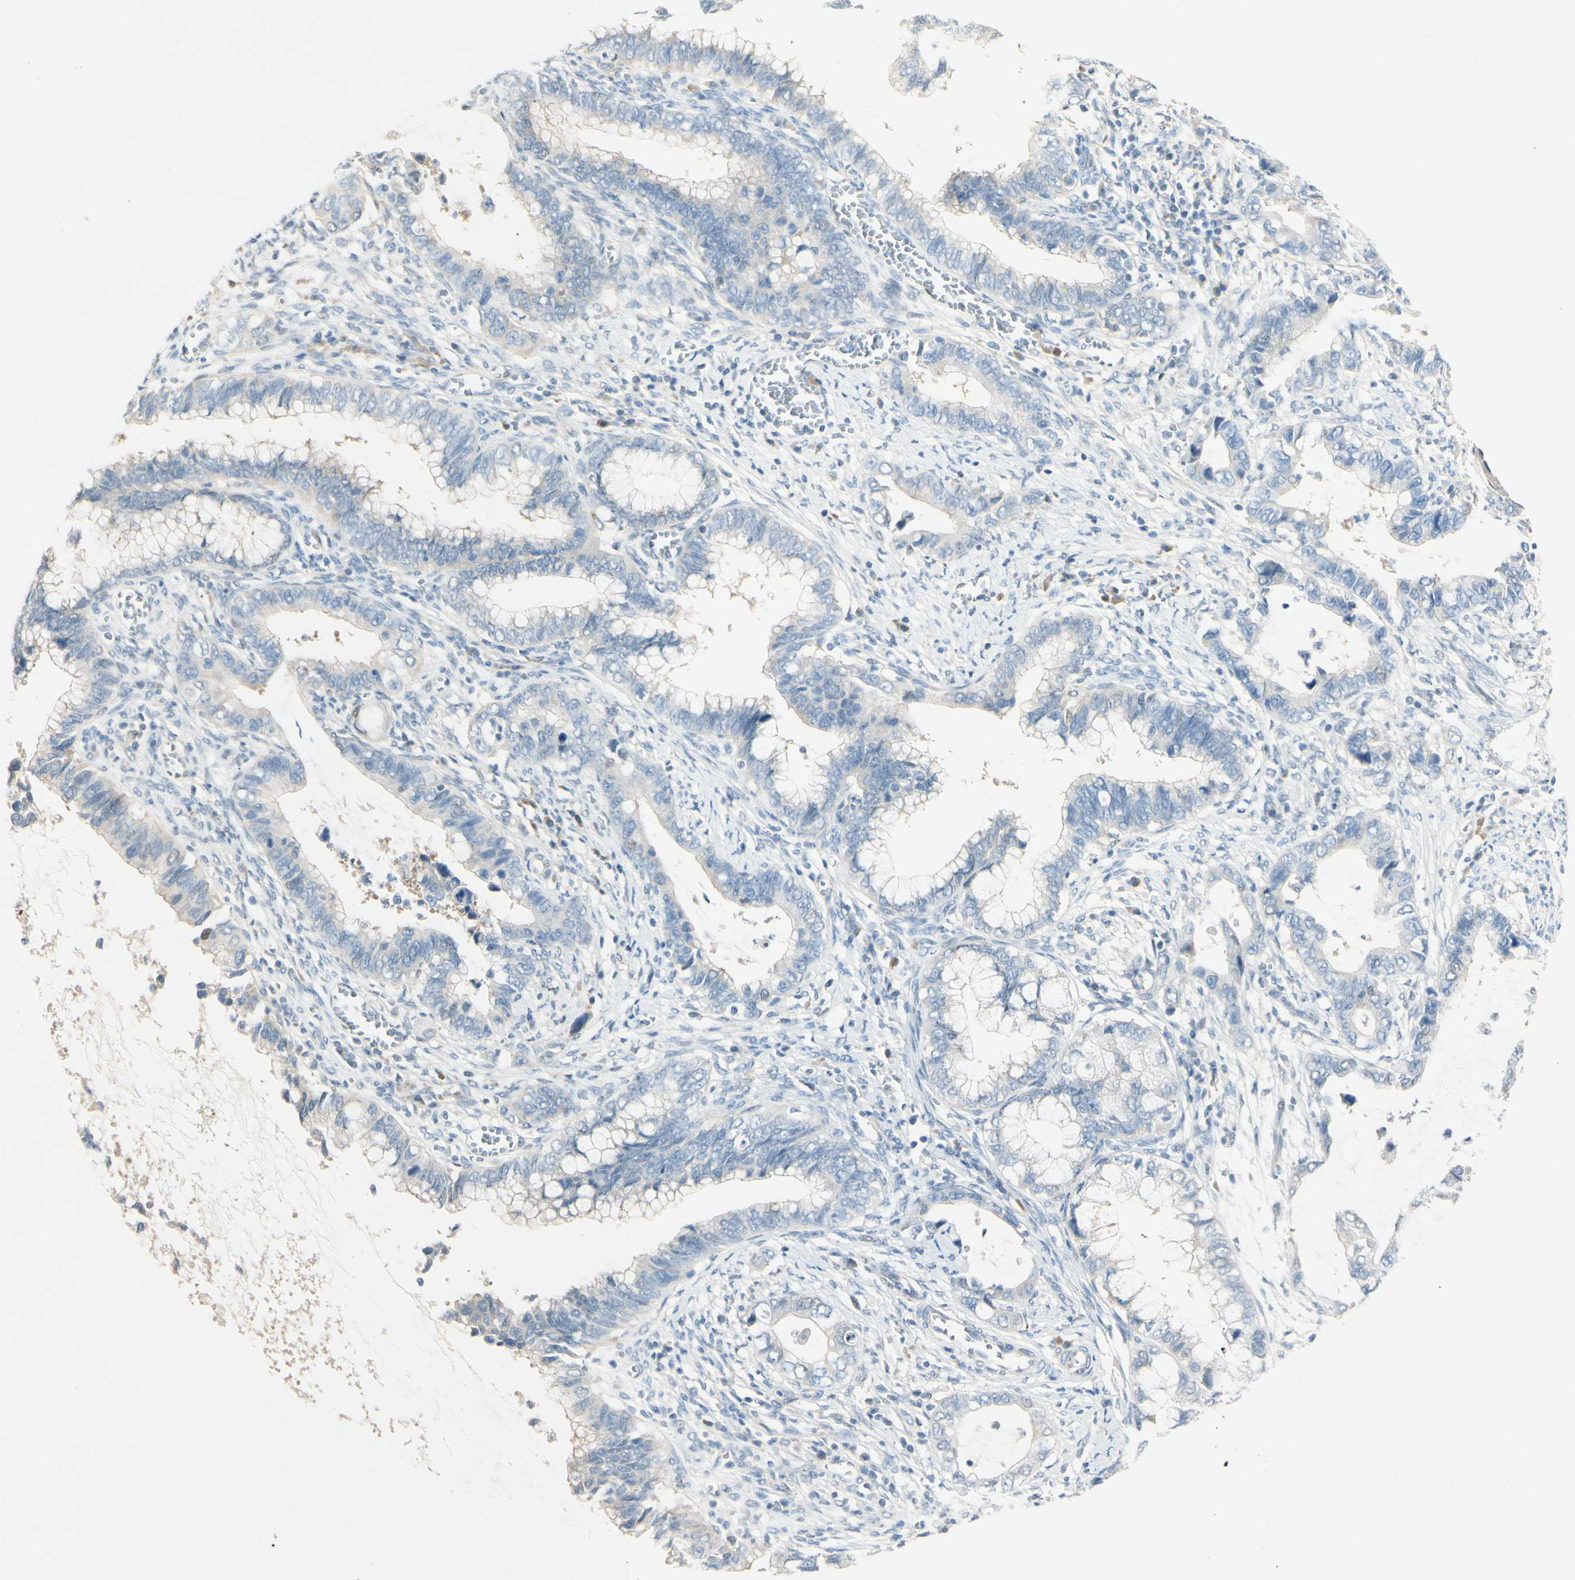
{"staining": {"intensity": "negative", "quantity": "none", "location": "none"}, "tissue": "cervical cancer", "cell_type": "Tumor cells", "image_type": "cancer", "snomed": [{"axis": "morphology", "description": "Adenocarcinoma, NOS"}, {"axis": "topography", "description": "Cervix"}], "caption": "Immunohistochemistry image of neoplastic tissue: human cervical cancer (adenocarcinoma) stained with DAB demonstrates no significant protein staining in tumor cells.", "gene": "B4GALNT1", "patient": {"sex": "female", "age": 44}}